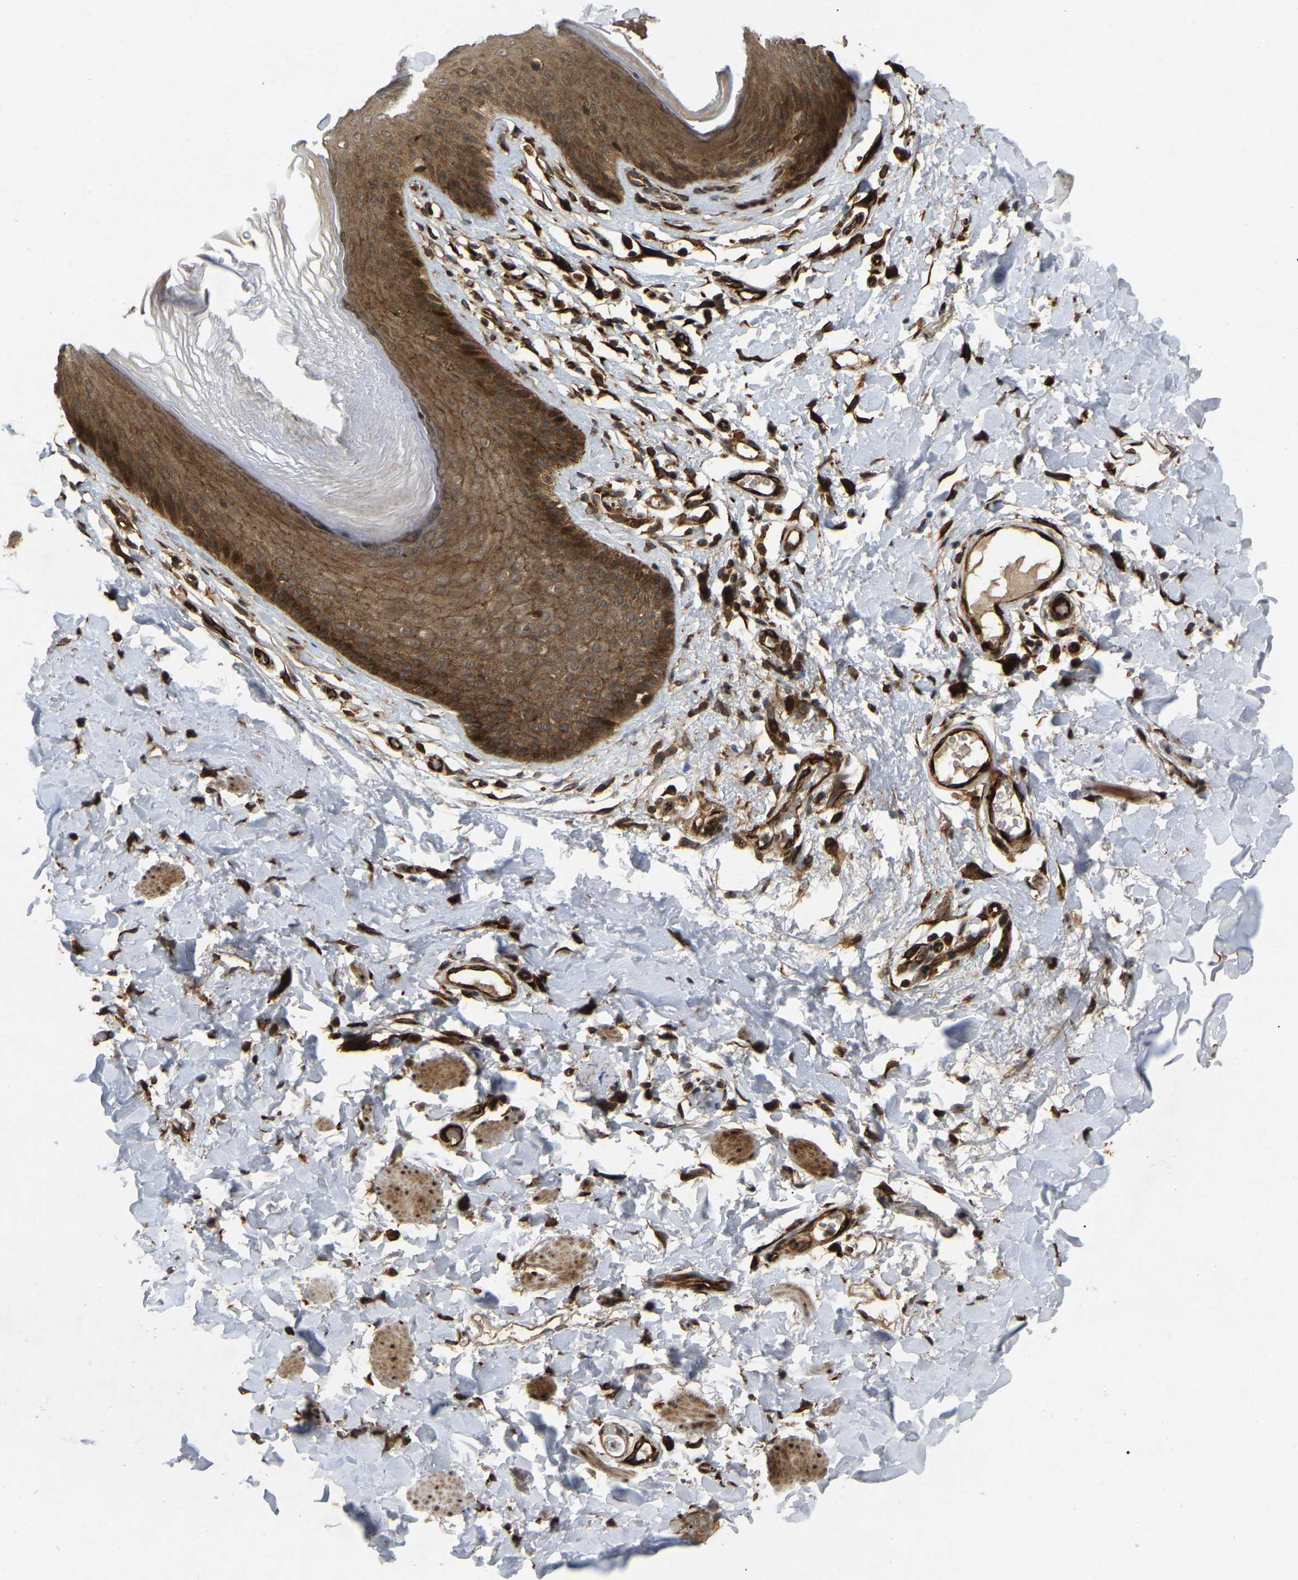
{"staining": {"intensity": "strong", "quantity": ">75%", "location": "cytoplasmic/membranous,nuclear"}, "tissue": "skin", "cell_type": "Epidermal cells", "image_type": "normal", "snomed": [{"axis": "morphology", "description": "Normal tissue, NOS"}, {"axis": "topography", "description": "Vulva"}], "caption": "Immunohistochemical staining of normal skin shows high levels of strong cytoplasmic/membranous,nuclear expression in about >75% of epidermal cells. The protein of interest is shown in brown color, while the nuclei are stained blue.", "gene": "KIAA1549", "patient": {"sex": "female", "age": 73}}